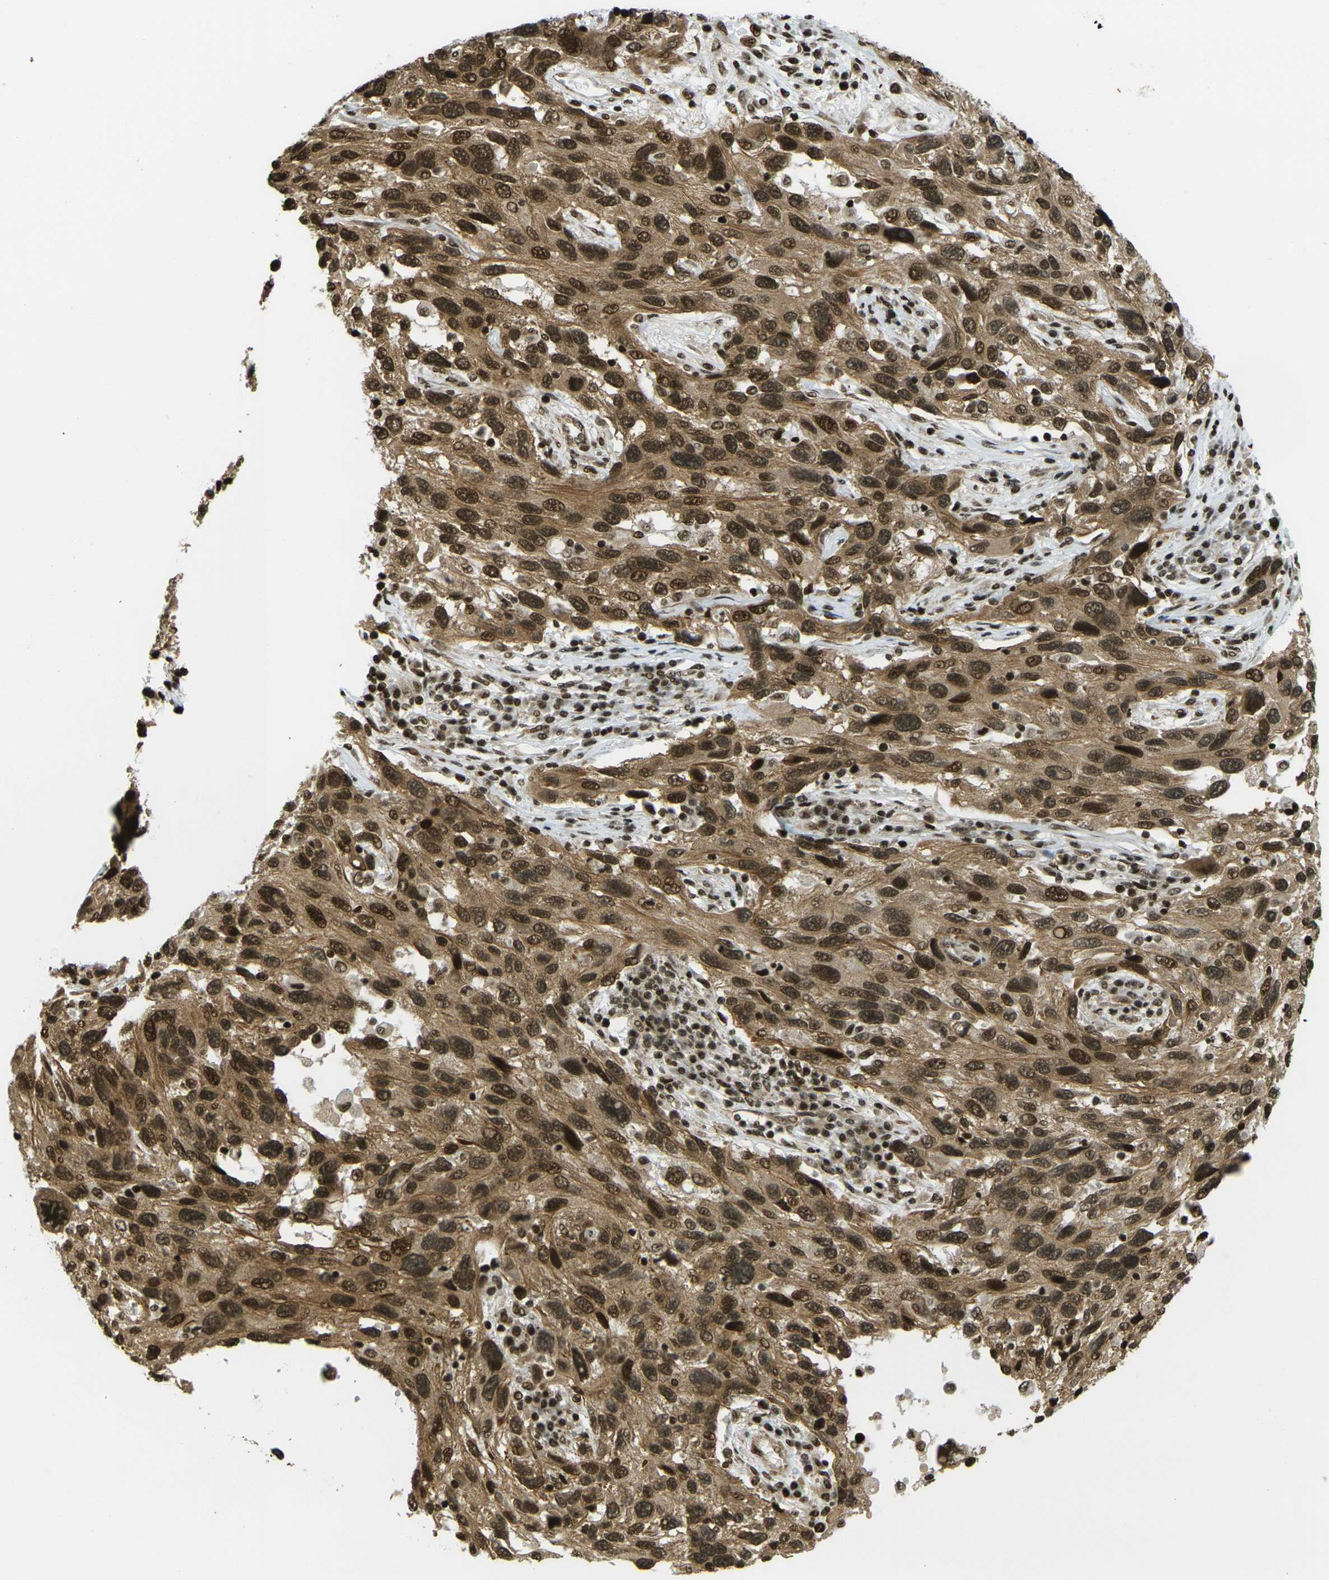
{"staining": {"intensity": "strong", "quantity": ">75%", "location": "cytoplasmic/membranous,nuclear"}, "tissue": "melanoma", "cell_type": "Tumor cells", "image_type": "cancer", "snomed": [{"axis": "morphology", "description": "Malignant melanoma, NOS"}, {"axis": "topography", "description": "Skin"}], "caption": "Human malignant melanoma stained for a protein (brown) exhibits strong cytoplasmic/membranous and nuclear positive expression in about >75% of tumor cells.", "gene": "RUVBL2", "patient": {"sex": "male", "age": 53}}